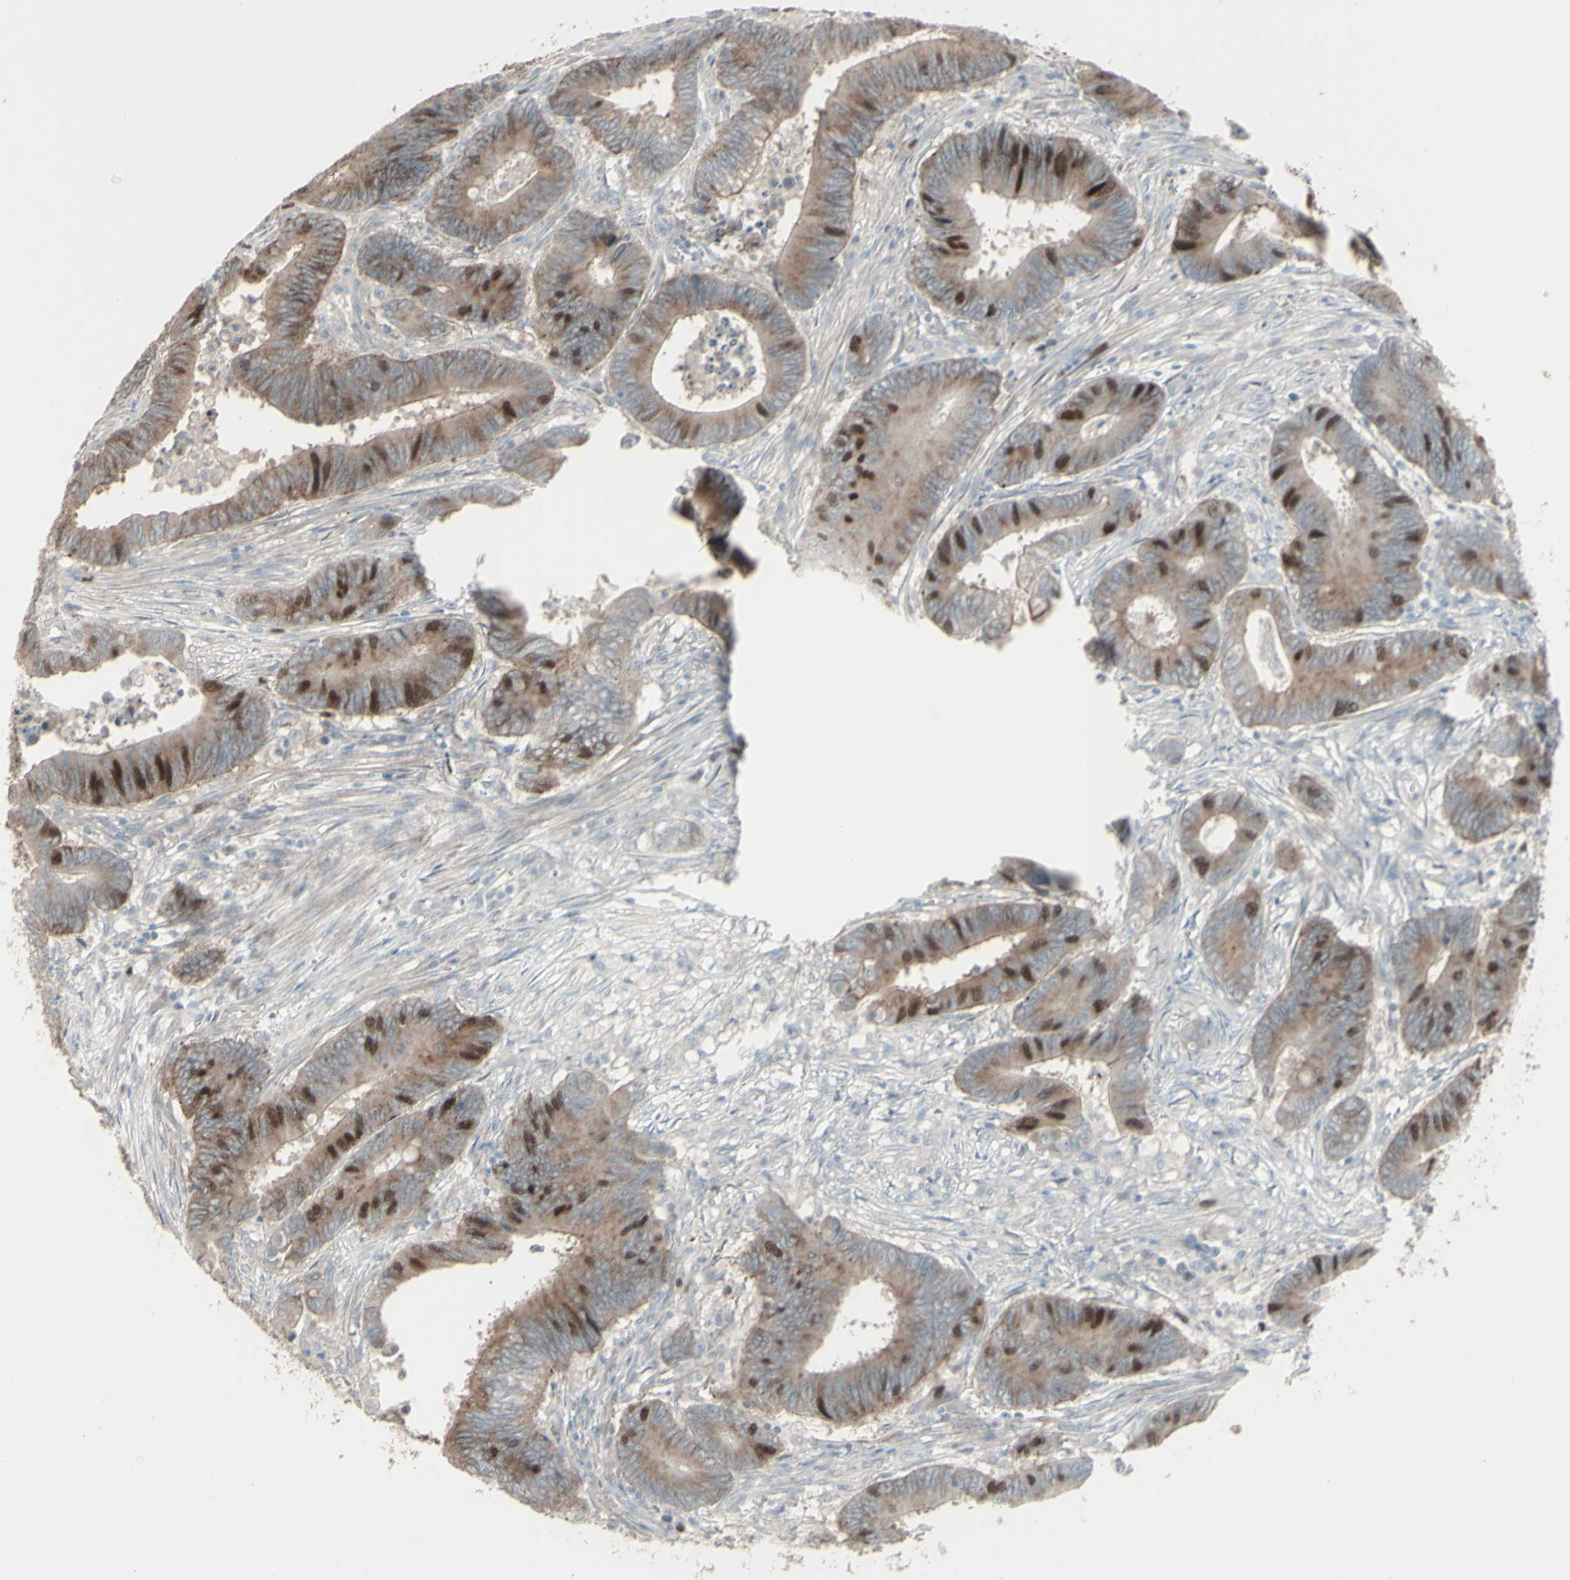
{"staining": {"intensity": "strong", "quantity": "25%-75%", "location": "nuclear"}, "tissue": "colorectal cancer", "cell_type": "Tumor cells", "image_type": "cancer", "snomed": [{"axis": "morphology", "description": "Adenocarcinoma, NOS"}, {"axis": "topography", "description": "Colon"}], "caption": "Immunohistochemical staining of human colorectal cancer displays high levels of strong nuclear staining in about 25%-75% of tumor cells.", "gene": "GMNN", "patient": {"sex": "male", "age": 45}}